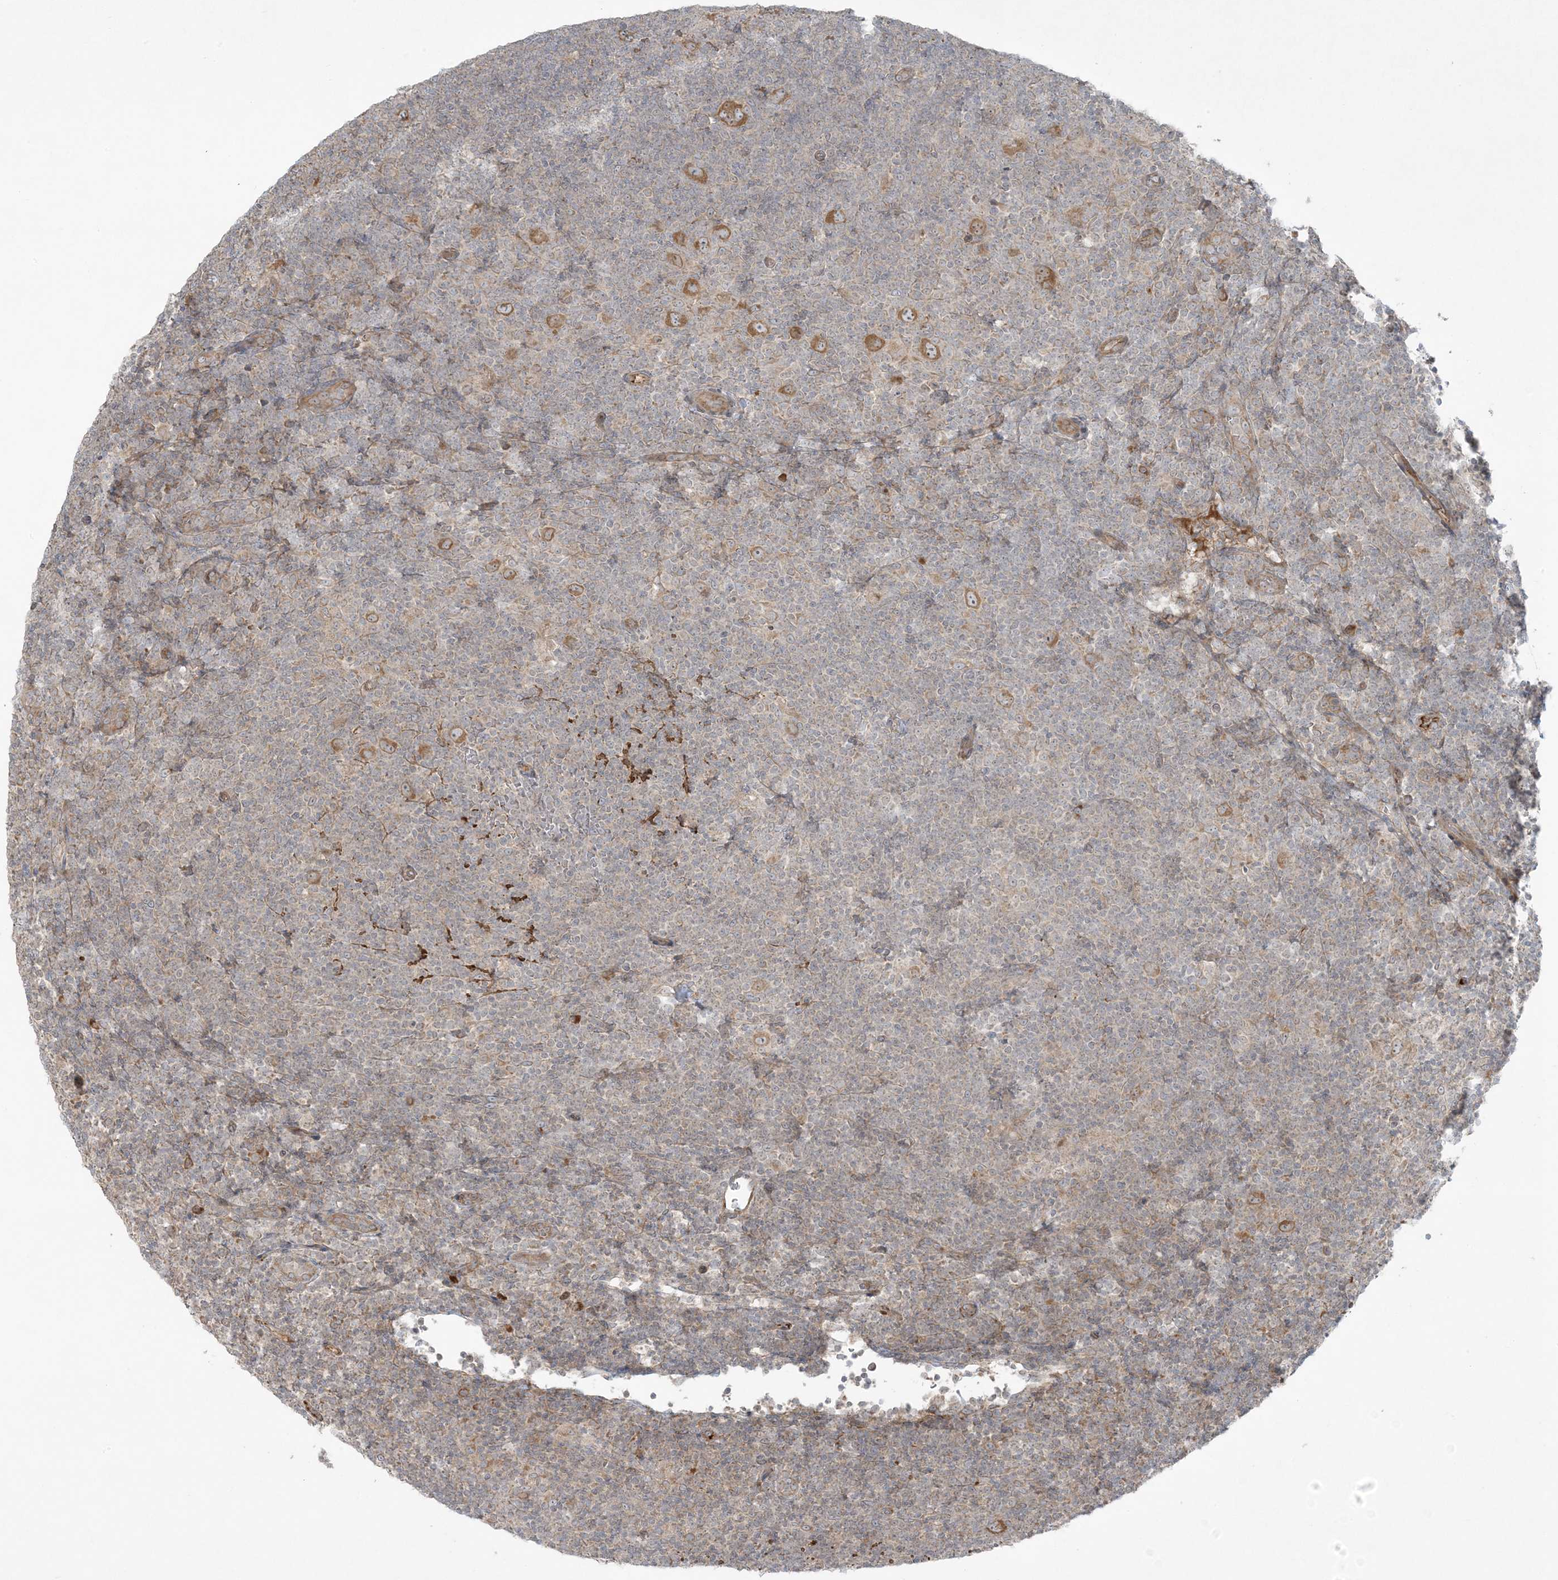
{"staining": {"intensity": "moderate", "quantity": ">75%", "location": "cytoplasmic/membranous"}, "tissue": "lymphoma", "cell_type": "Tumor cells", "image_type": "cancer", "snomed": [{"axis": "morphology", "description": "Hodgkin's disease, NOS"}, {"axis": "topography", "description": "Lymph node"}], "caption": "Hodgkin's disease stained with DAB IHC reveals medium levels of moderate cytoplasmic/membranous positivity in about >75% of tumor cells.", "gene": "ZNF263", "patient": {"sex": "female", "age": 57}}